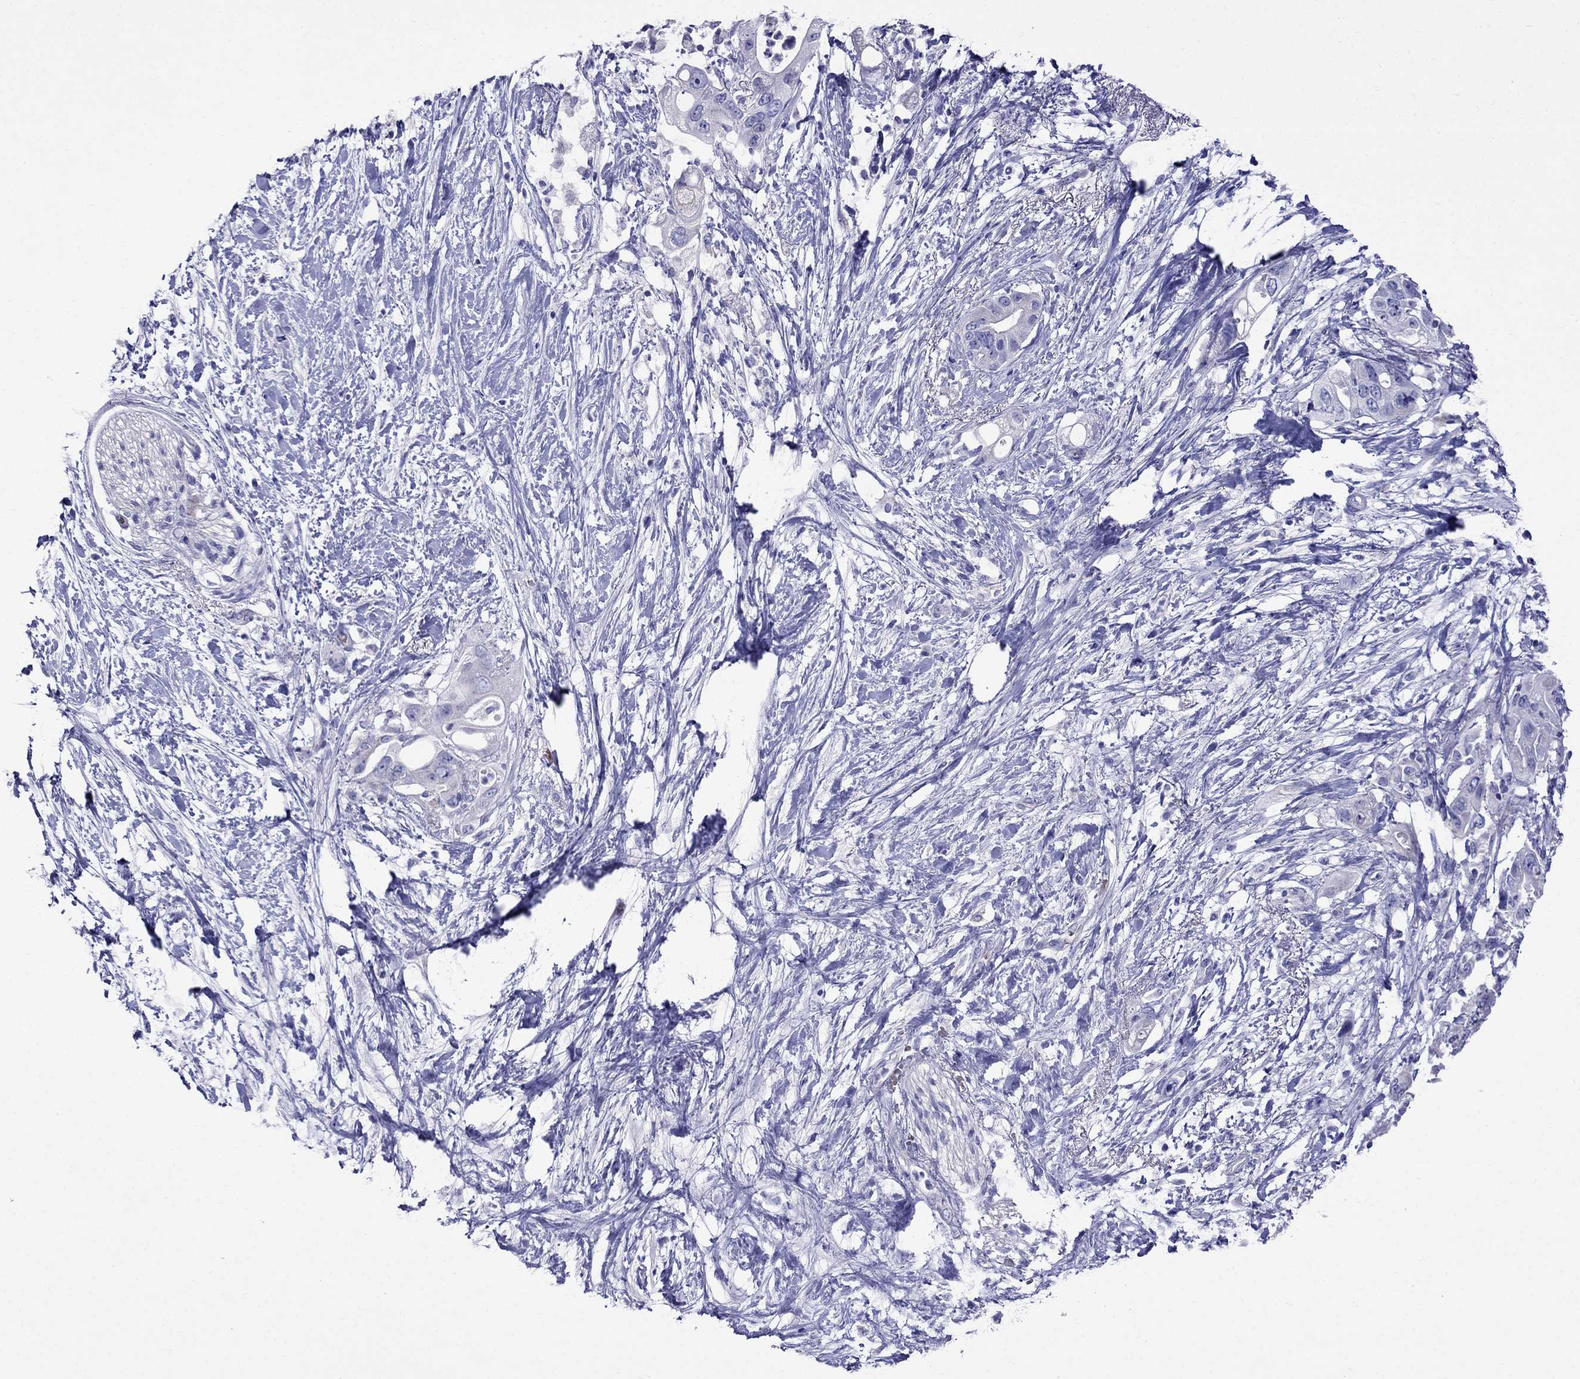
{"staining": {"intensity": "negative", "quantity": "none", "location": "none"}, "tissue": "pancreatic cancer", "cell_type": "Tumor cells", "image_type": "cancer", "snomed": [{"axis": "morphology", "description": "Adenocarcinoma, NOS"}, {"axis": "topography", "description": "Pancreas"}], "caption": "IHC photomicrograph of neoplastic tissue: pancreatic cancer stained with DAB shows no significant protein staining in tumor cells.", "gene": "TDRD1", "patient": {"sex": "female", "age": 72}}